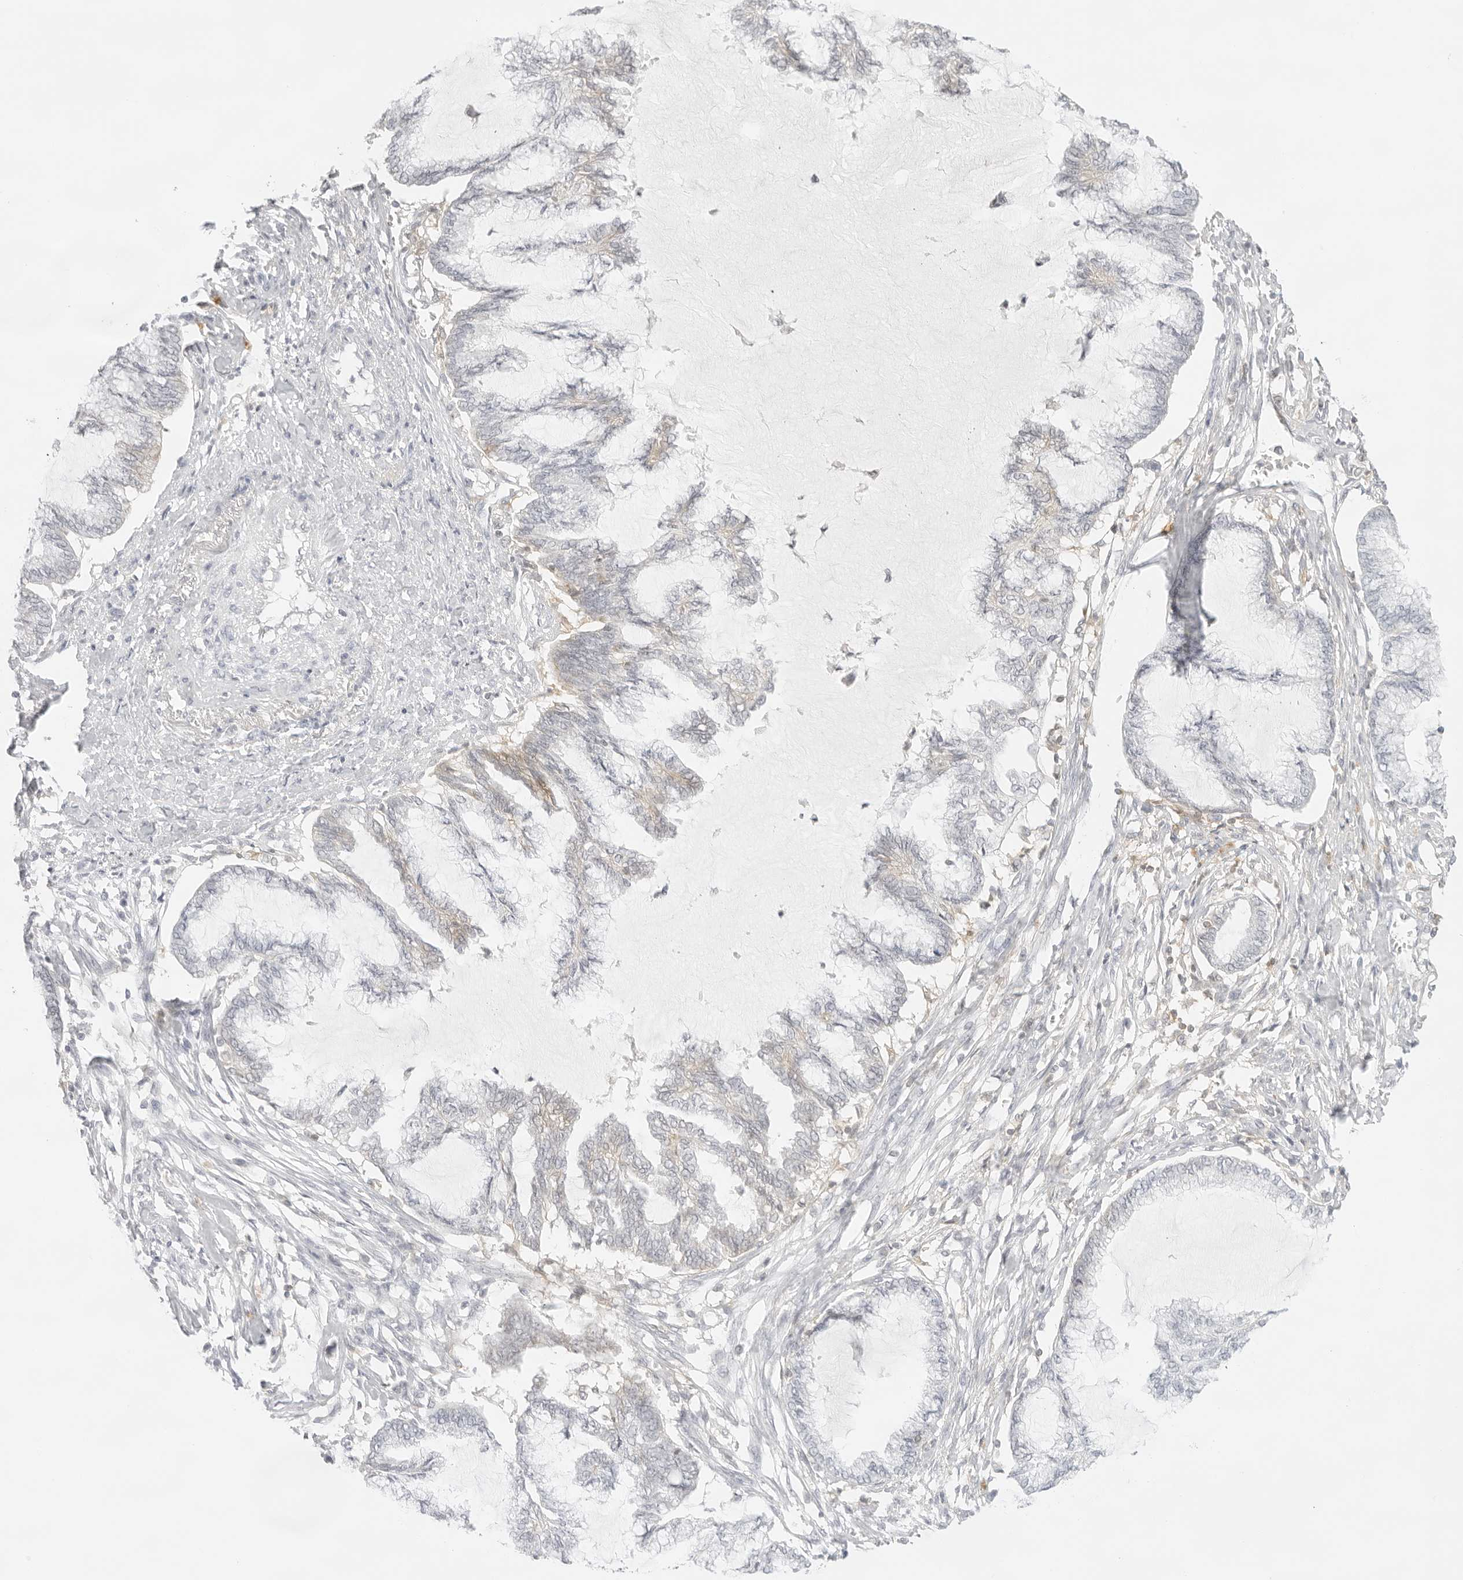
{"staining": {"intensity": "negative", "quantity": "none", "location": "none"}, "tissue": "endometrial cancer", "cell_type": "Tumor cells", "image_type": "cancer", "snomed": [{"axis": "morphology", "description": "Adenocarcinoma, NOS"}, {"axis": "topography", "description": "Endometrium"}], "caption": "There is no significant expression in tumor cells of endometrial cancer.", "gene": "TNFRSF14", "patient": {"sex": "female", "age": 86}}